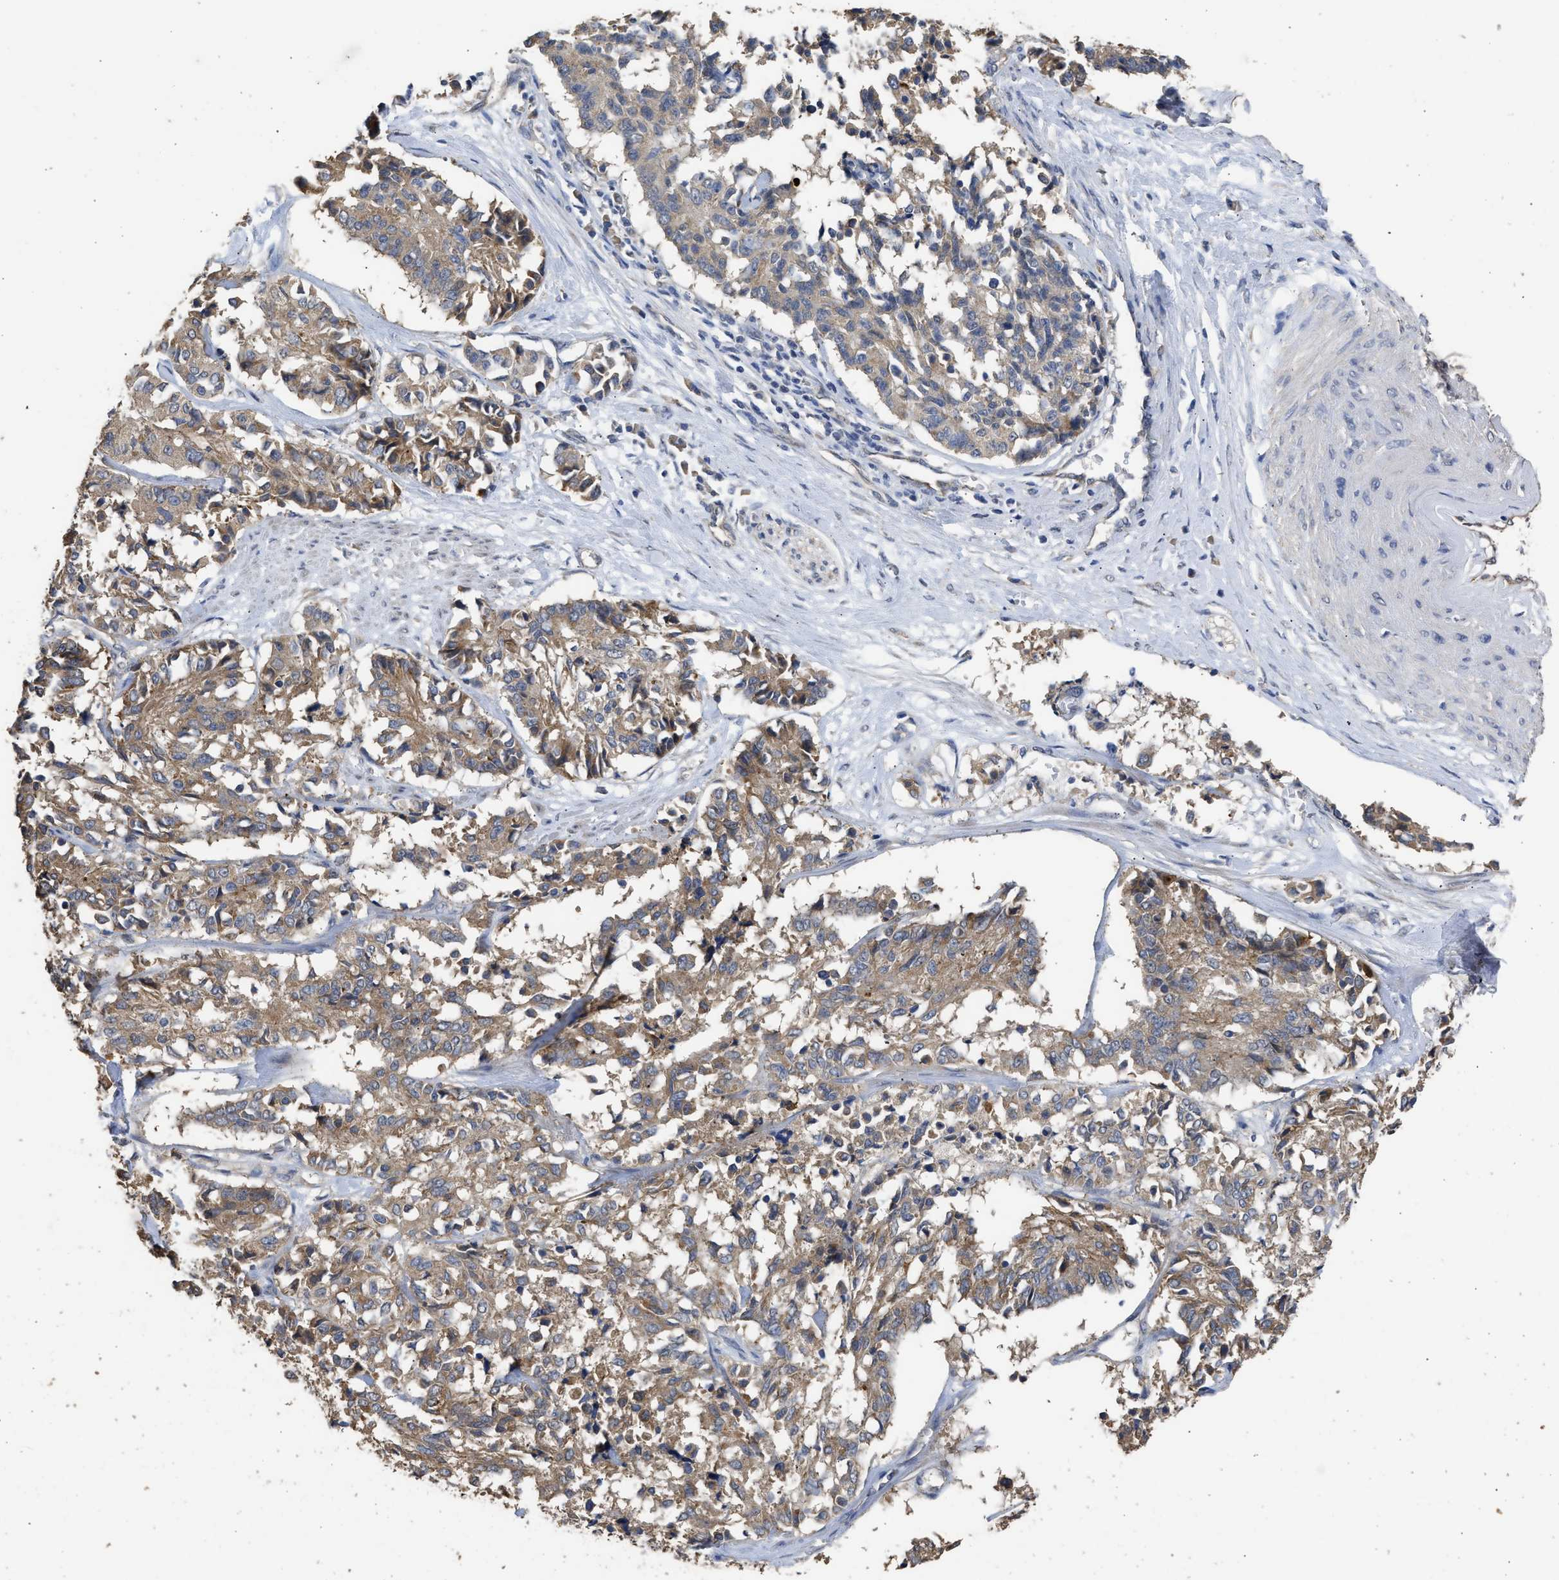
{"staining": {"intensity": "moderate", "quantity": ">75%", "location": "cytoplasmic/membranous"}, "tissue": "cervical cancer", "cell_type": "Tumor cells", "image_type": "cancer", "snomed": [{"axis": "morphology", "description": "Squamous cell carcinoma, NOS"}, {"axis": "topography", "description": "Cervix"}], "caption": "A histopathology image showing moderate cytoplasmic/membranous staining in about >75% of tumor cells in cervical cancer, as visualized by brown immunohistochemical staining.", "gene": "SPINT2", "patient": {"sex": "female", "age": 35}}